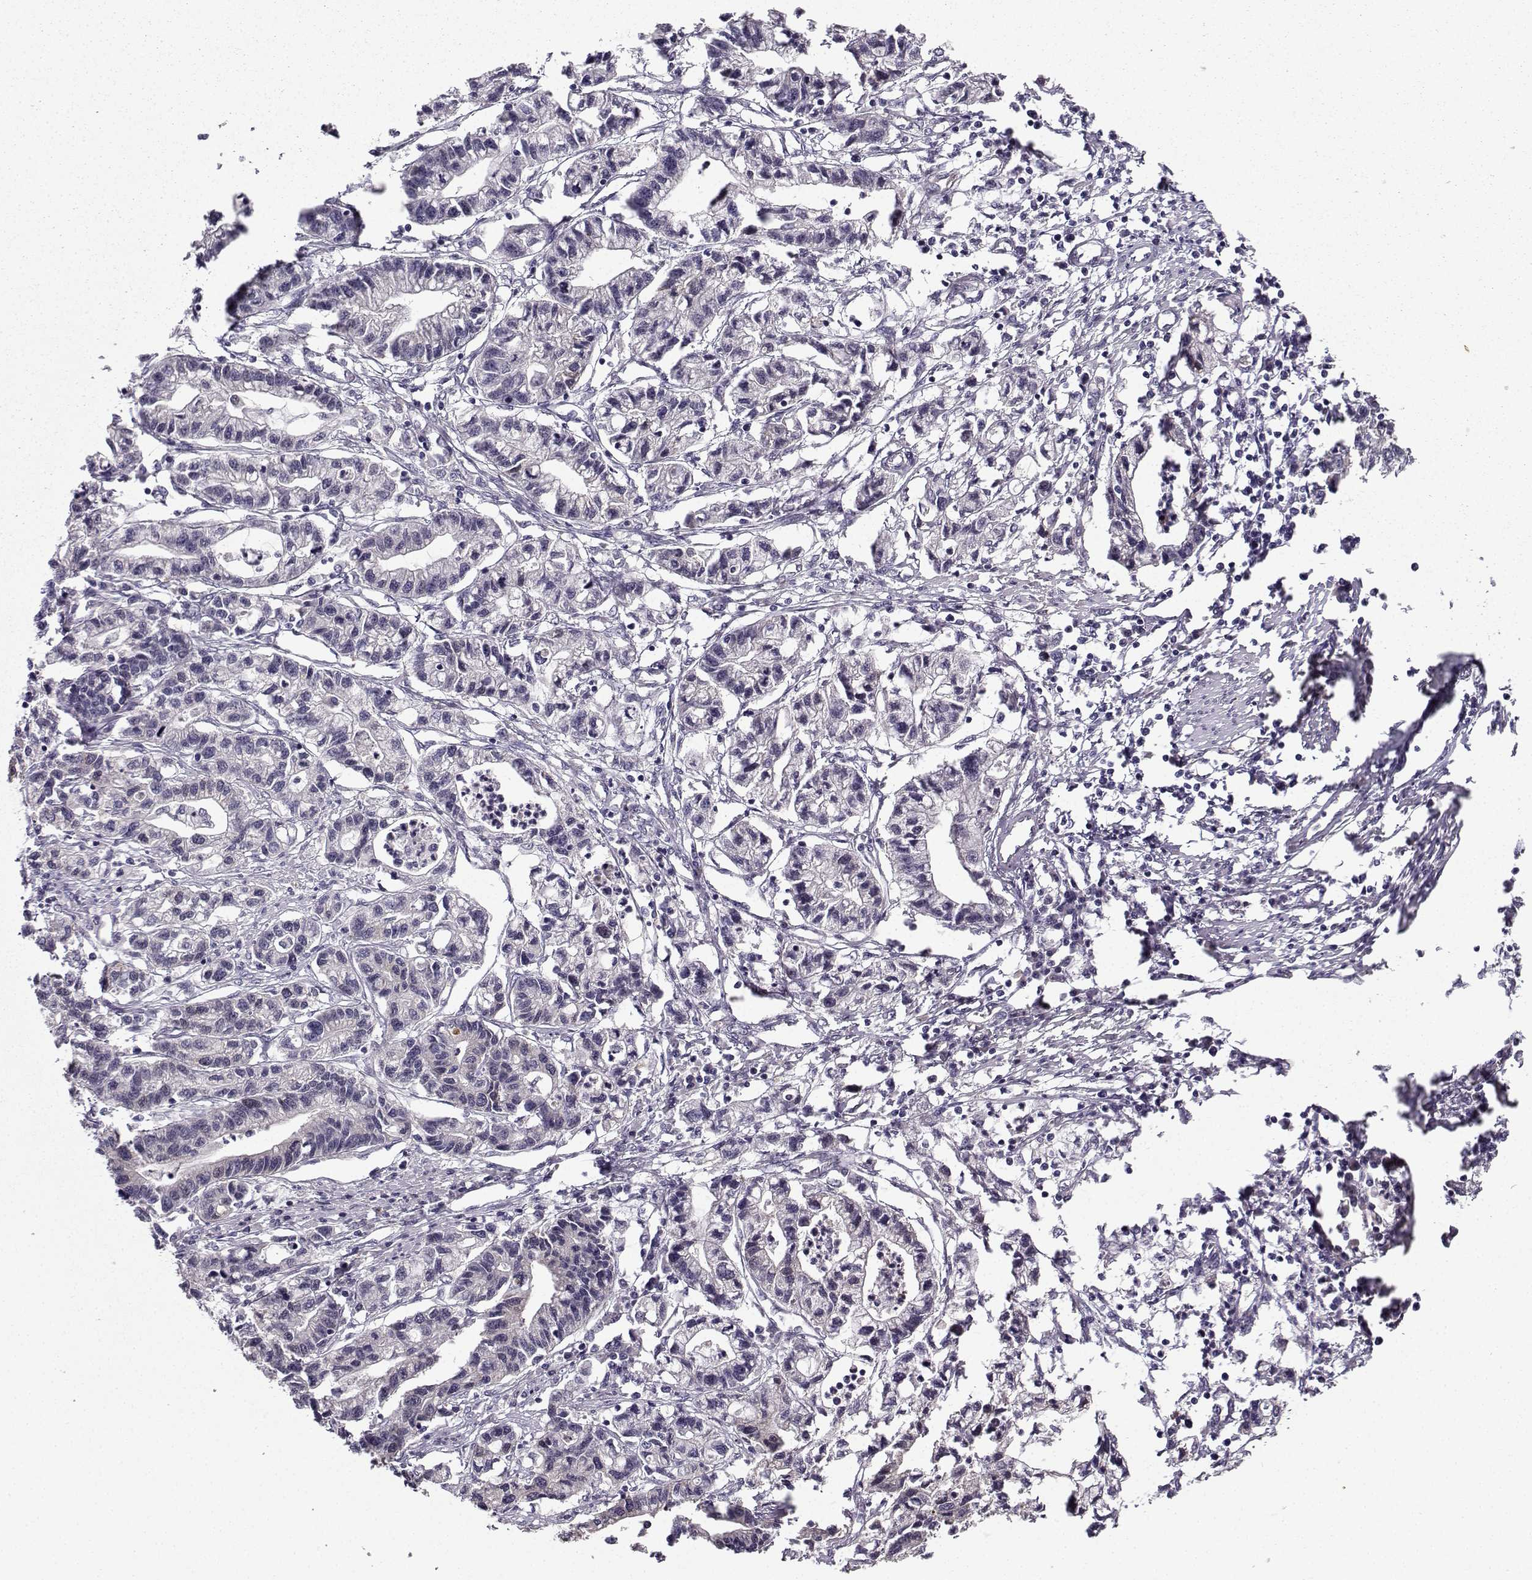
{"staining": {"intensity": "weak", "quantity": "25%-75%", "location": "cytoplasmic/membranous"}, "tissue": "stomach cancer", "cell_type": "Tumor cells", "image_type": "cancer", "snomed": [{"axis": "morphology", "description": "Adenocarcinoma, NOS"}, {"axis": "topography", "description": "Stomach"}], "caption": "A brown stain shows weak cytoplasmic/membranous expression of a protein in human adenocarcinoma (stomach) tumor cells.", "gene": "NQO1", "patient": {"sex": "male", "age": 83}}